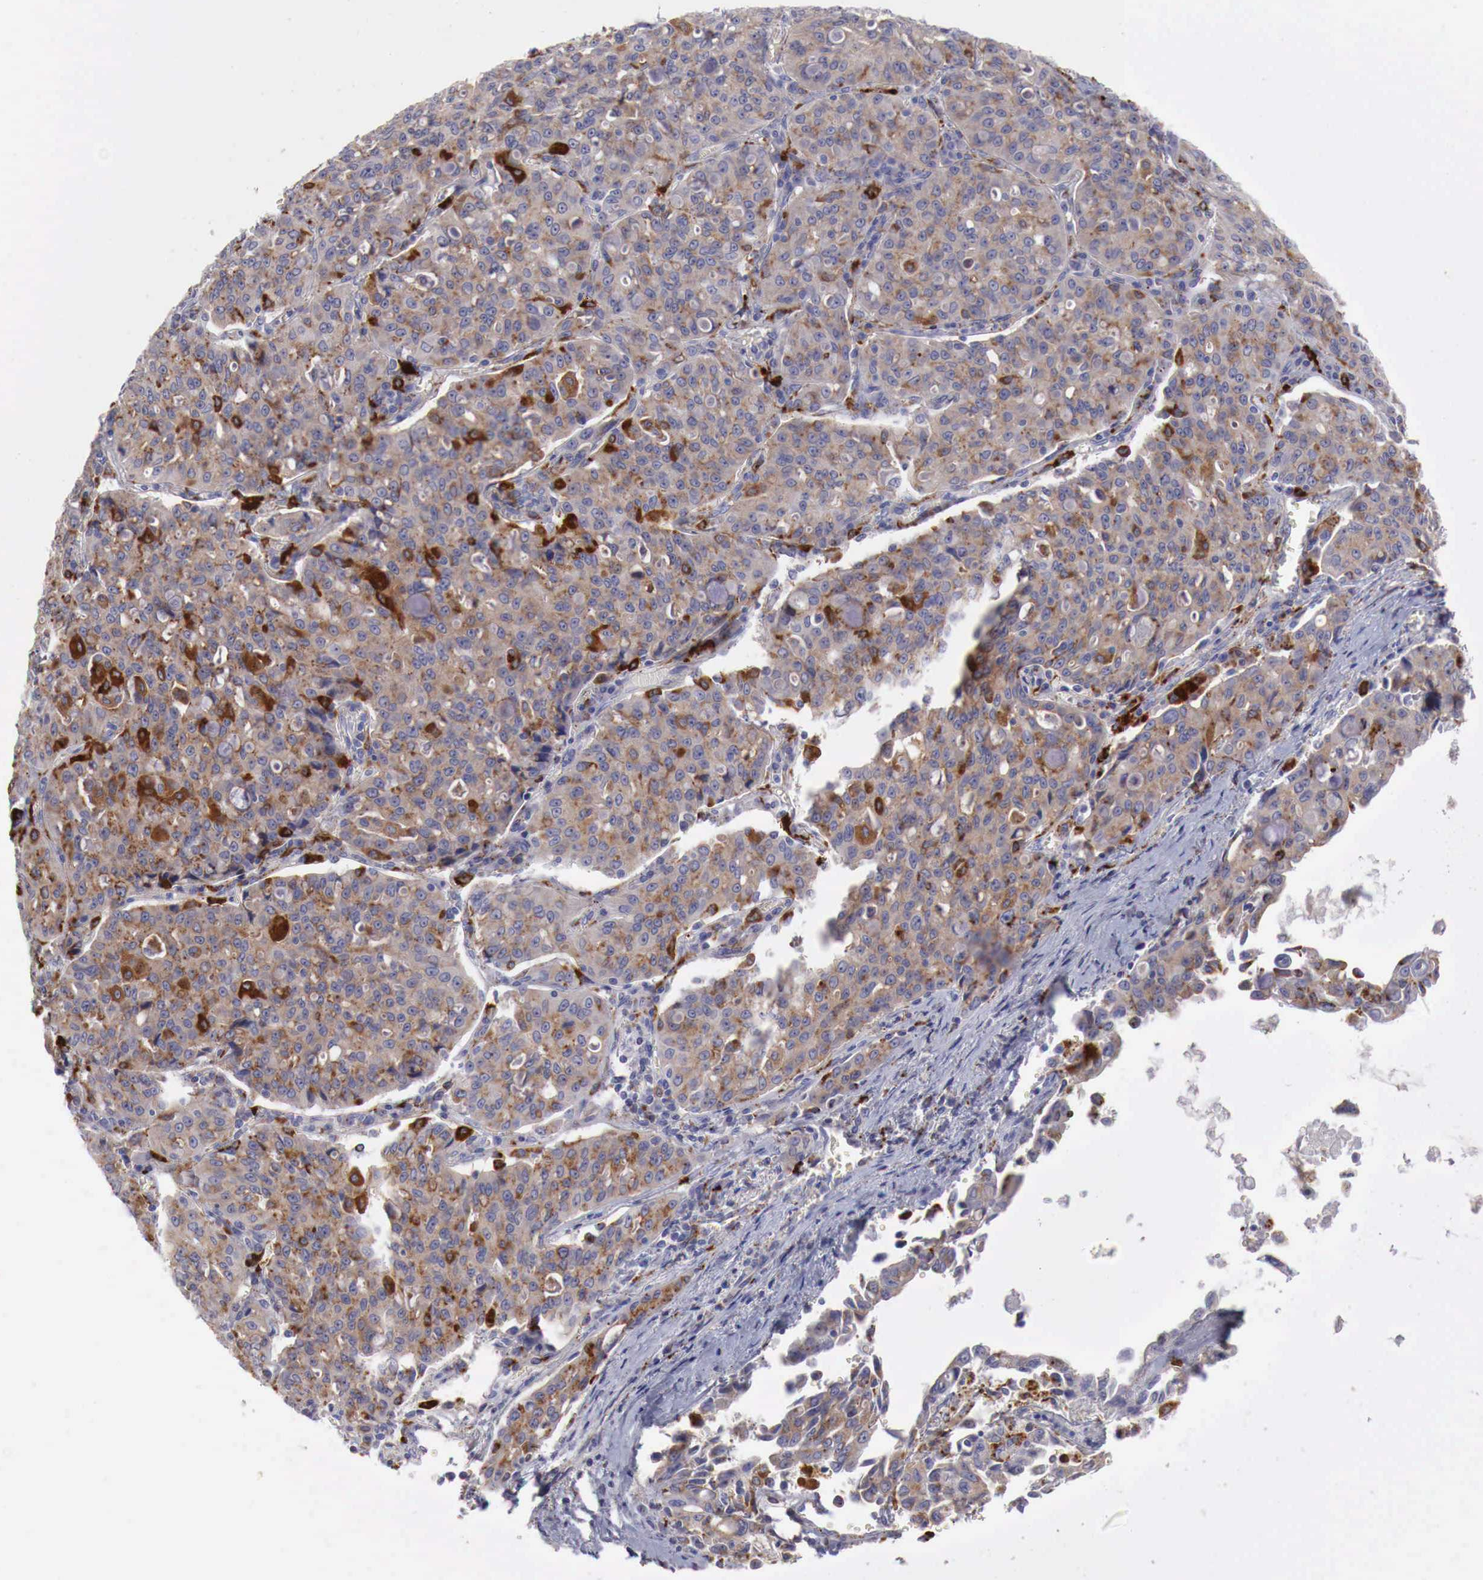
{"staining": {"intensity": "moderate", "quantity": ">75%", "location": "cytoplasmic/membranous"}, "tissue": "lung cancer", "cell_type": "Tumor cells", "image_type": "cancer", "snomed": [{"axis": "morphology", "description": "Adenocarcinoma, NOS"}, {"axis": "topography", "description": "Lung"}], "caption": "DAB (3,3'-diaminobenzidine) immunohistochemical staining of human lung cancer shows moderate cytoplasmic/membranous protein positivity in approximately >75% of tumor cells. (Brightfield microscopy of DAB IHC at high magnification).", "gene": "GLA", "patient": {"sex": "female", "age": 44}}